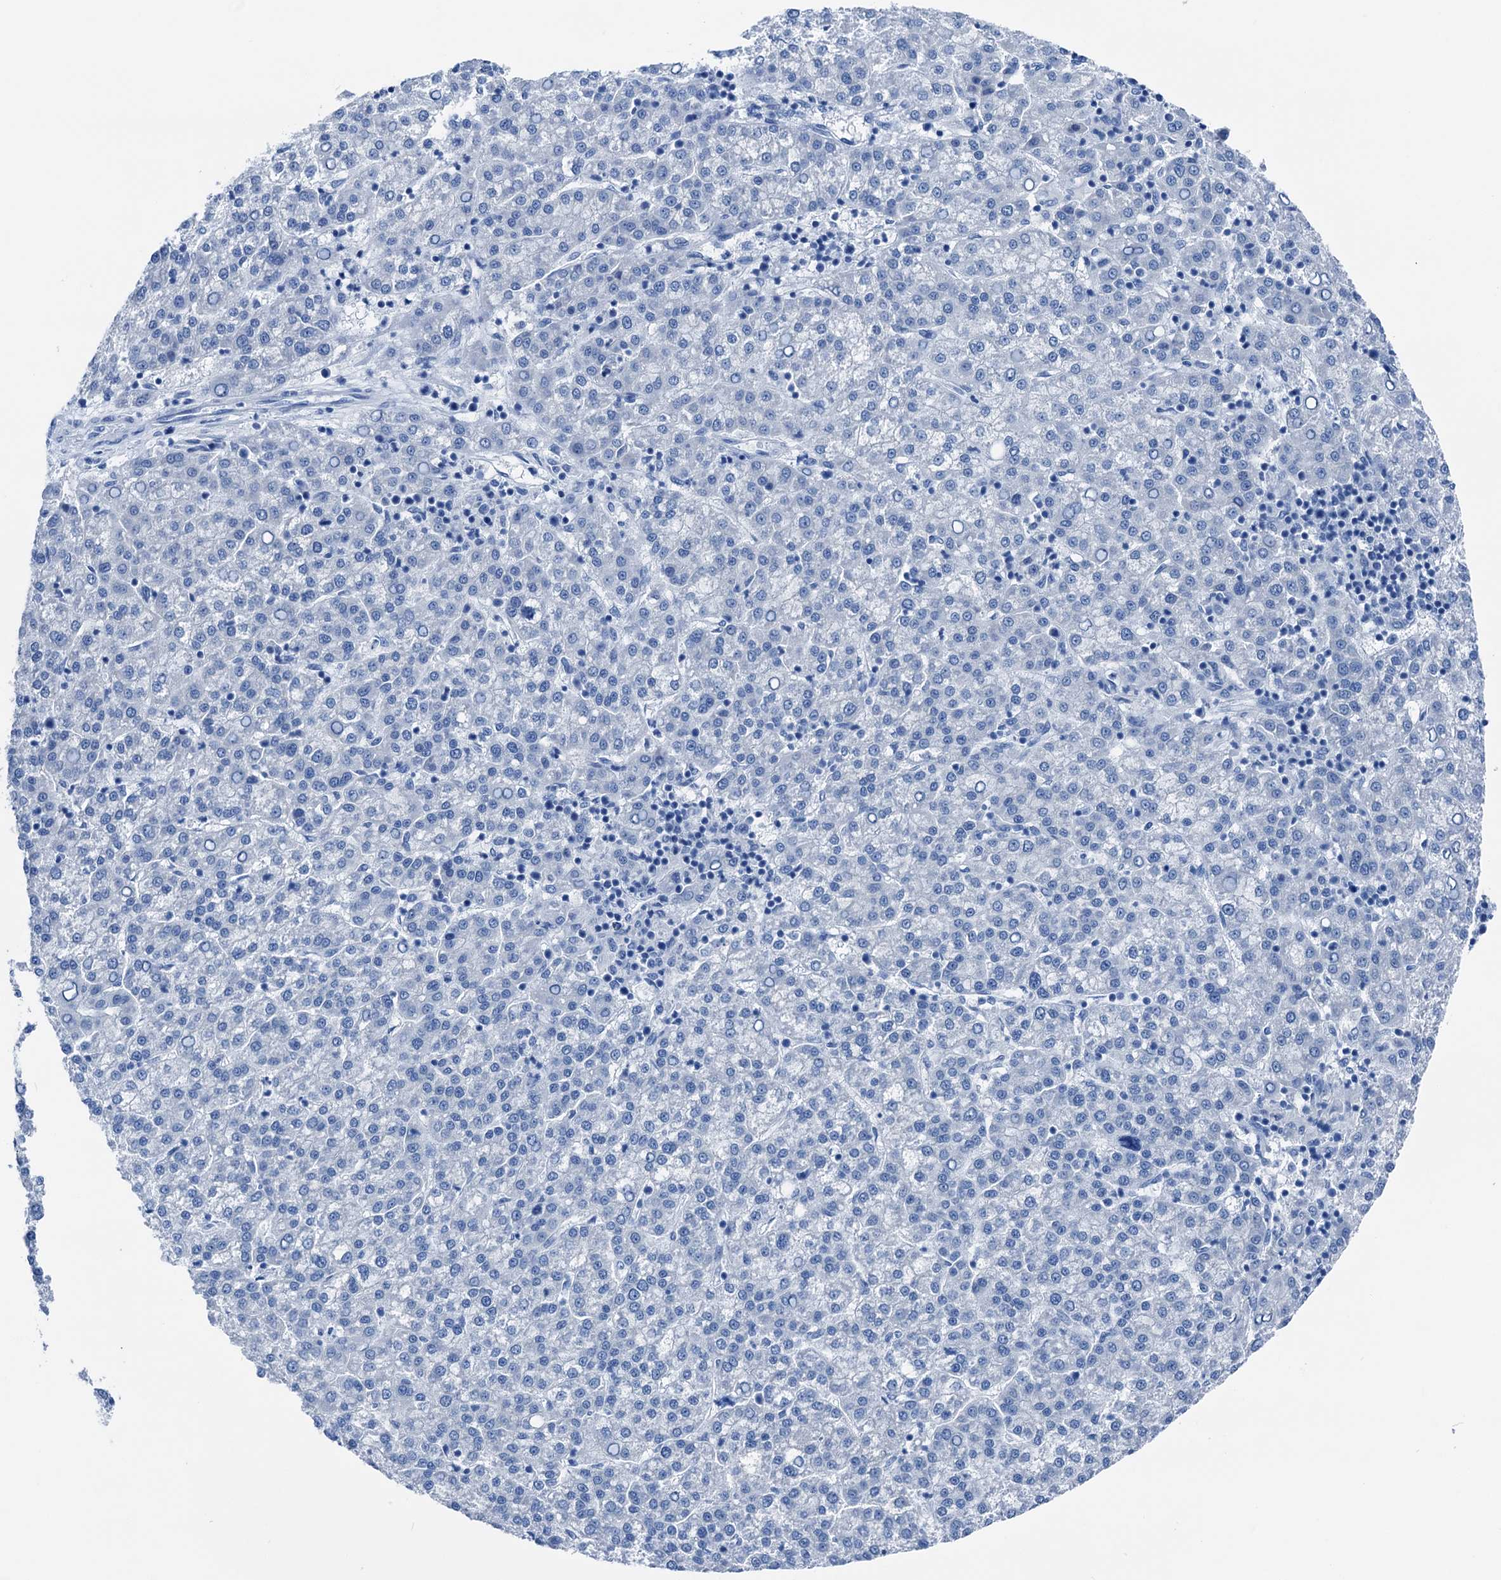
{"staining": {"intensity": "negative", "quantity": "none", "location": "none"}, "tissue": "liver cancer", "cell_type": "Tumor cells", "image_type": "cancer", "snomed": [{"axis": "morphology", "description": "Carcinoma, Hepatocellular, NOS"}, {"axis": "topography", "description": "Liver"}], "caption": "Liver cancer was stained to show a protein in brown. There is no significant expression in tumor cells.", "gene": "CBLN3", "patient": {"sex": "female", "age": 58}}